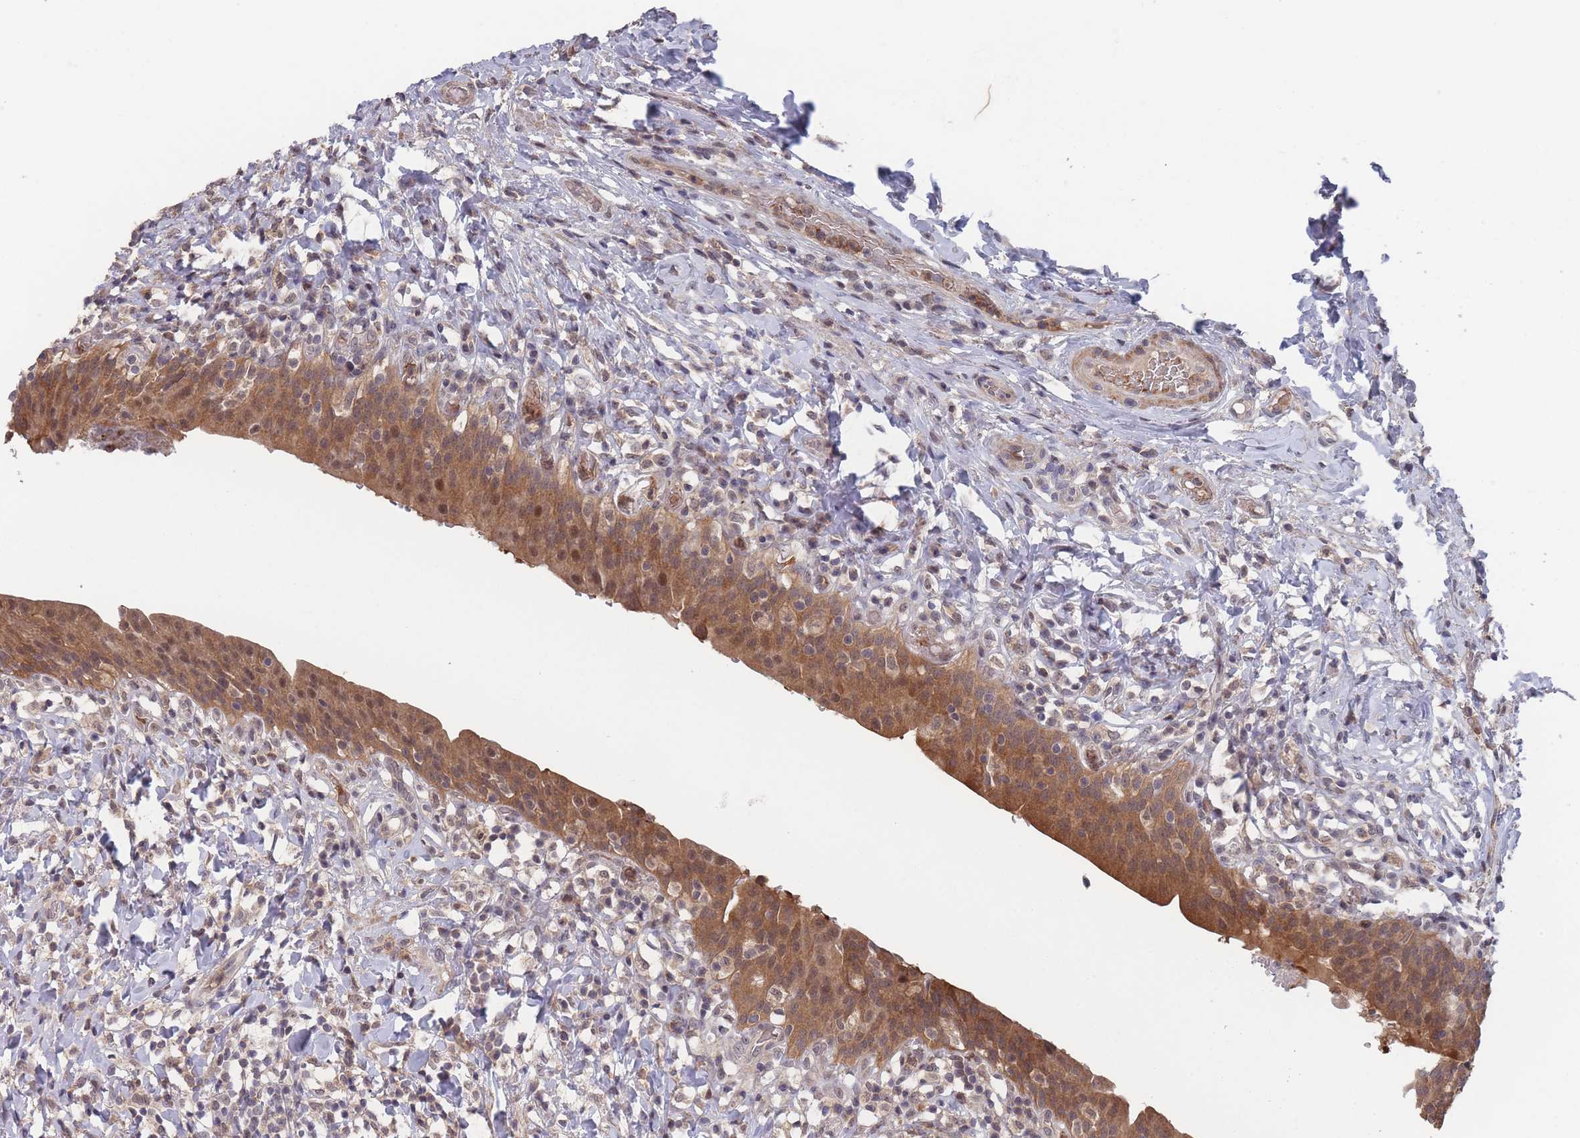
{"staining": {"intensity": "moderate", "quantity": ">75%", "location": "cytoplasmic/membranous,nuclear"}, "tissue": "urinary bladder", "cell_type": "Urothelial cells", "image_type": "normal", "snomed": [{"axis": "morphology", "description": "Normal tissue, NOS"}, {"axis": "morphology", "description": "Inflammation, NOS"}, {"axis": "topography", "description": "Urinary bladder"}], "caption": "Approximately >75% of urothelial cells in benign human urinary bladder display moderate cytoplasmic/membranous,nuclear protein expression as visualized by brown immunohistochemical staining.", "gene": "SF3B1", "patient": {"sex": "male", "age": 64}}